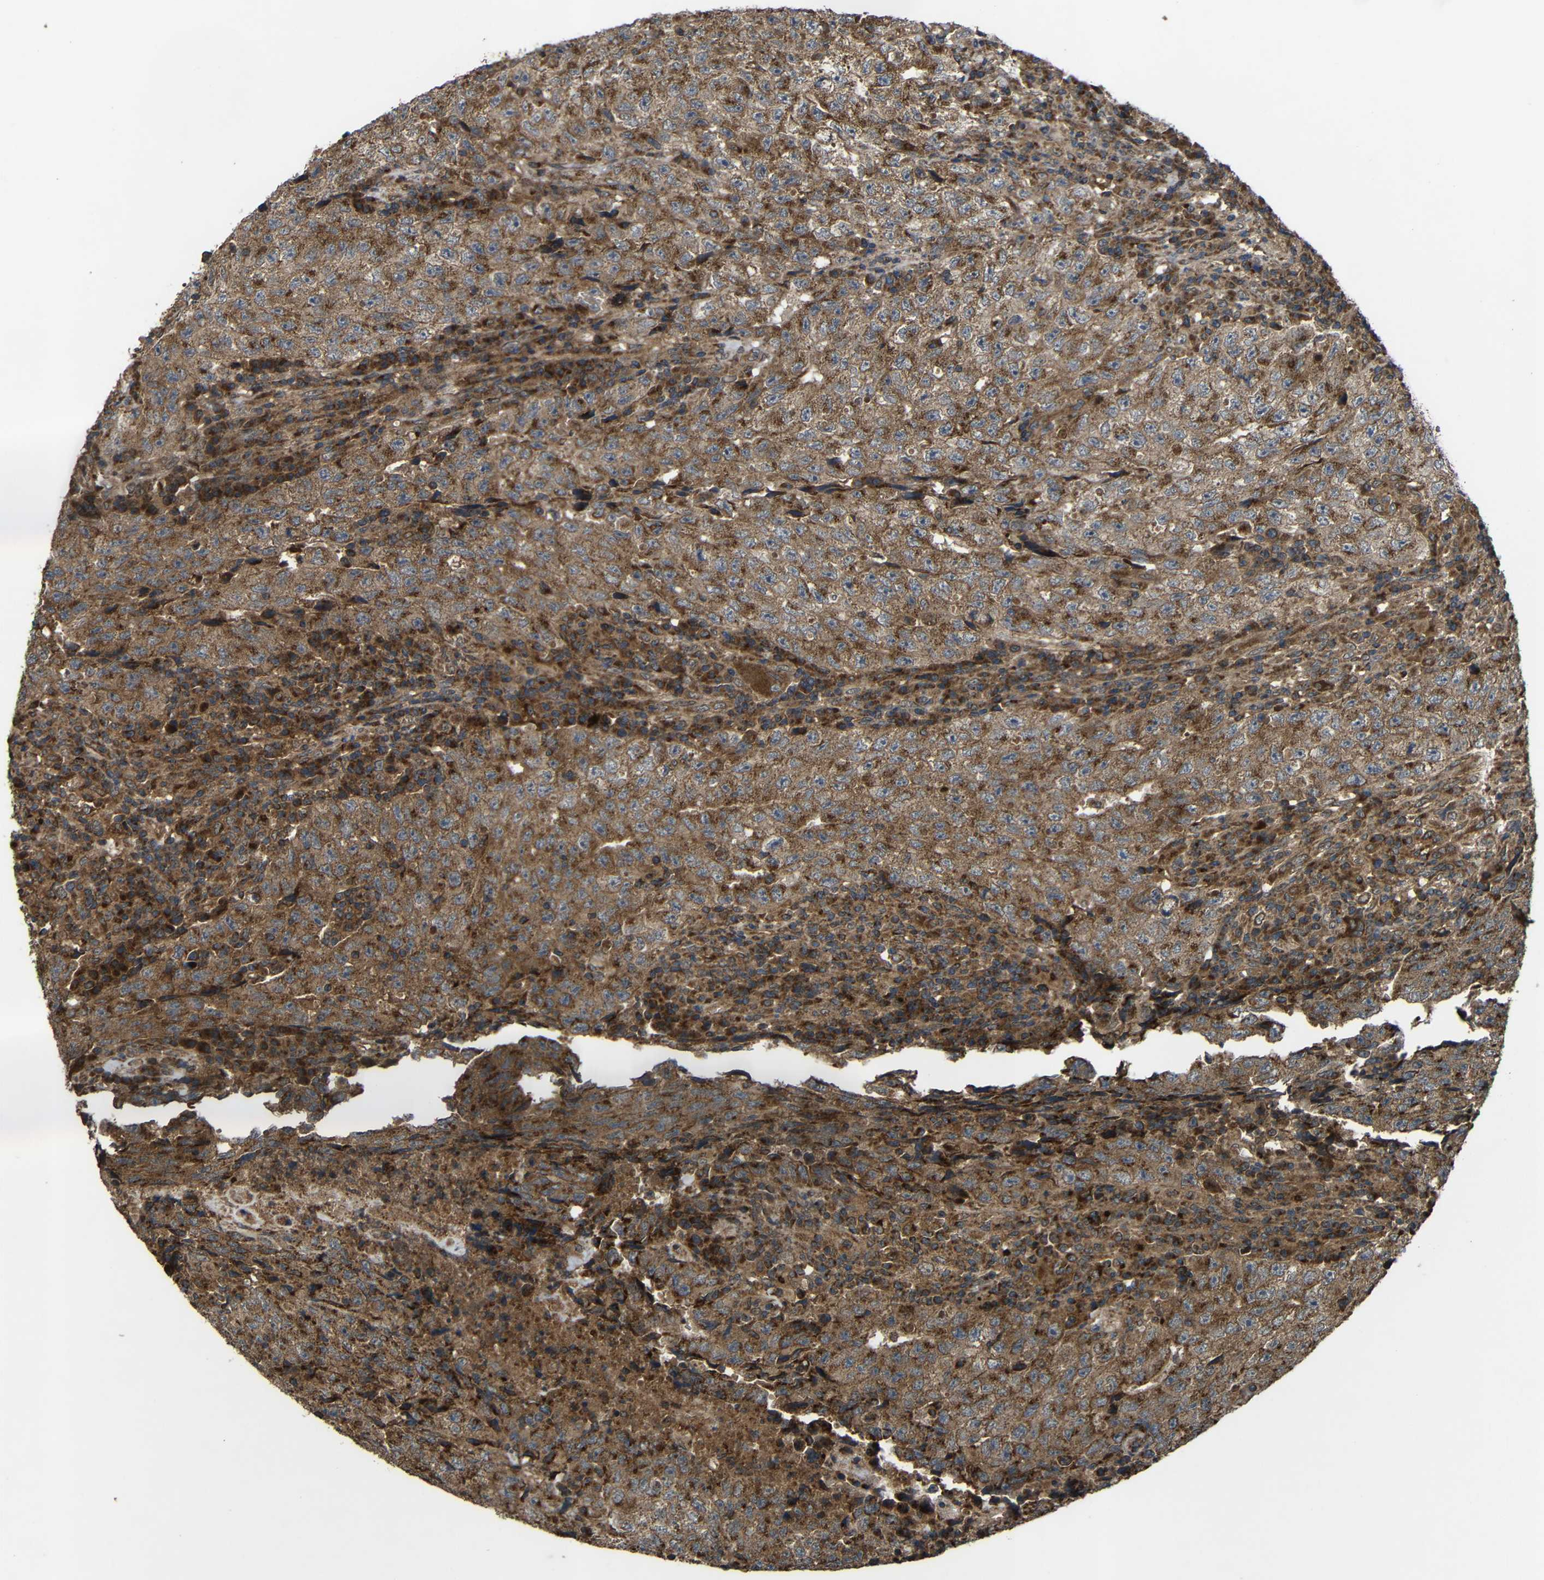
{"staining": {"intensity": "strong", "quantity": "25%-75%", "location": "cytoplasmic/membranous"}, "tissue": "testis cancer", "cell_type": "Tumor cells", "image_type": "cancer", "snomed": [{"axis": "morphology", "description": "Necrosis, NOS"}, {"axis": "morphology", "description": "Carcinoma, Embryonal, NOS"}, {"axis": "topography", "description": "Testis"}], "caption": "Human testis embryonal carcinoma stained for a protein (brown) demonstrates strong cytoplasmic/membranous positive positivity in approximately 25%-75% of tumor cells.", "gene": "C1GALT1", "patient": {"sex": "male", "age": 19}}